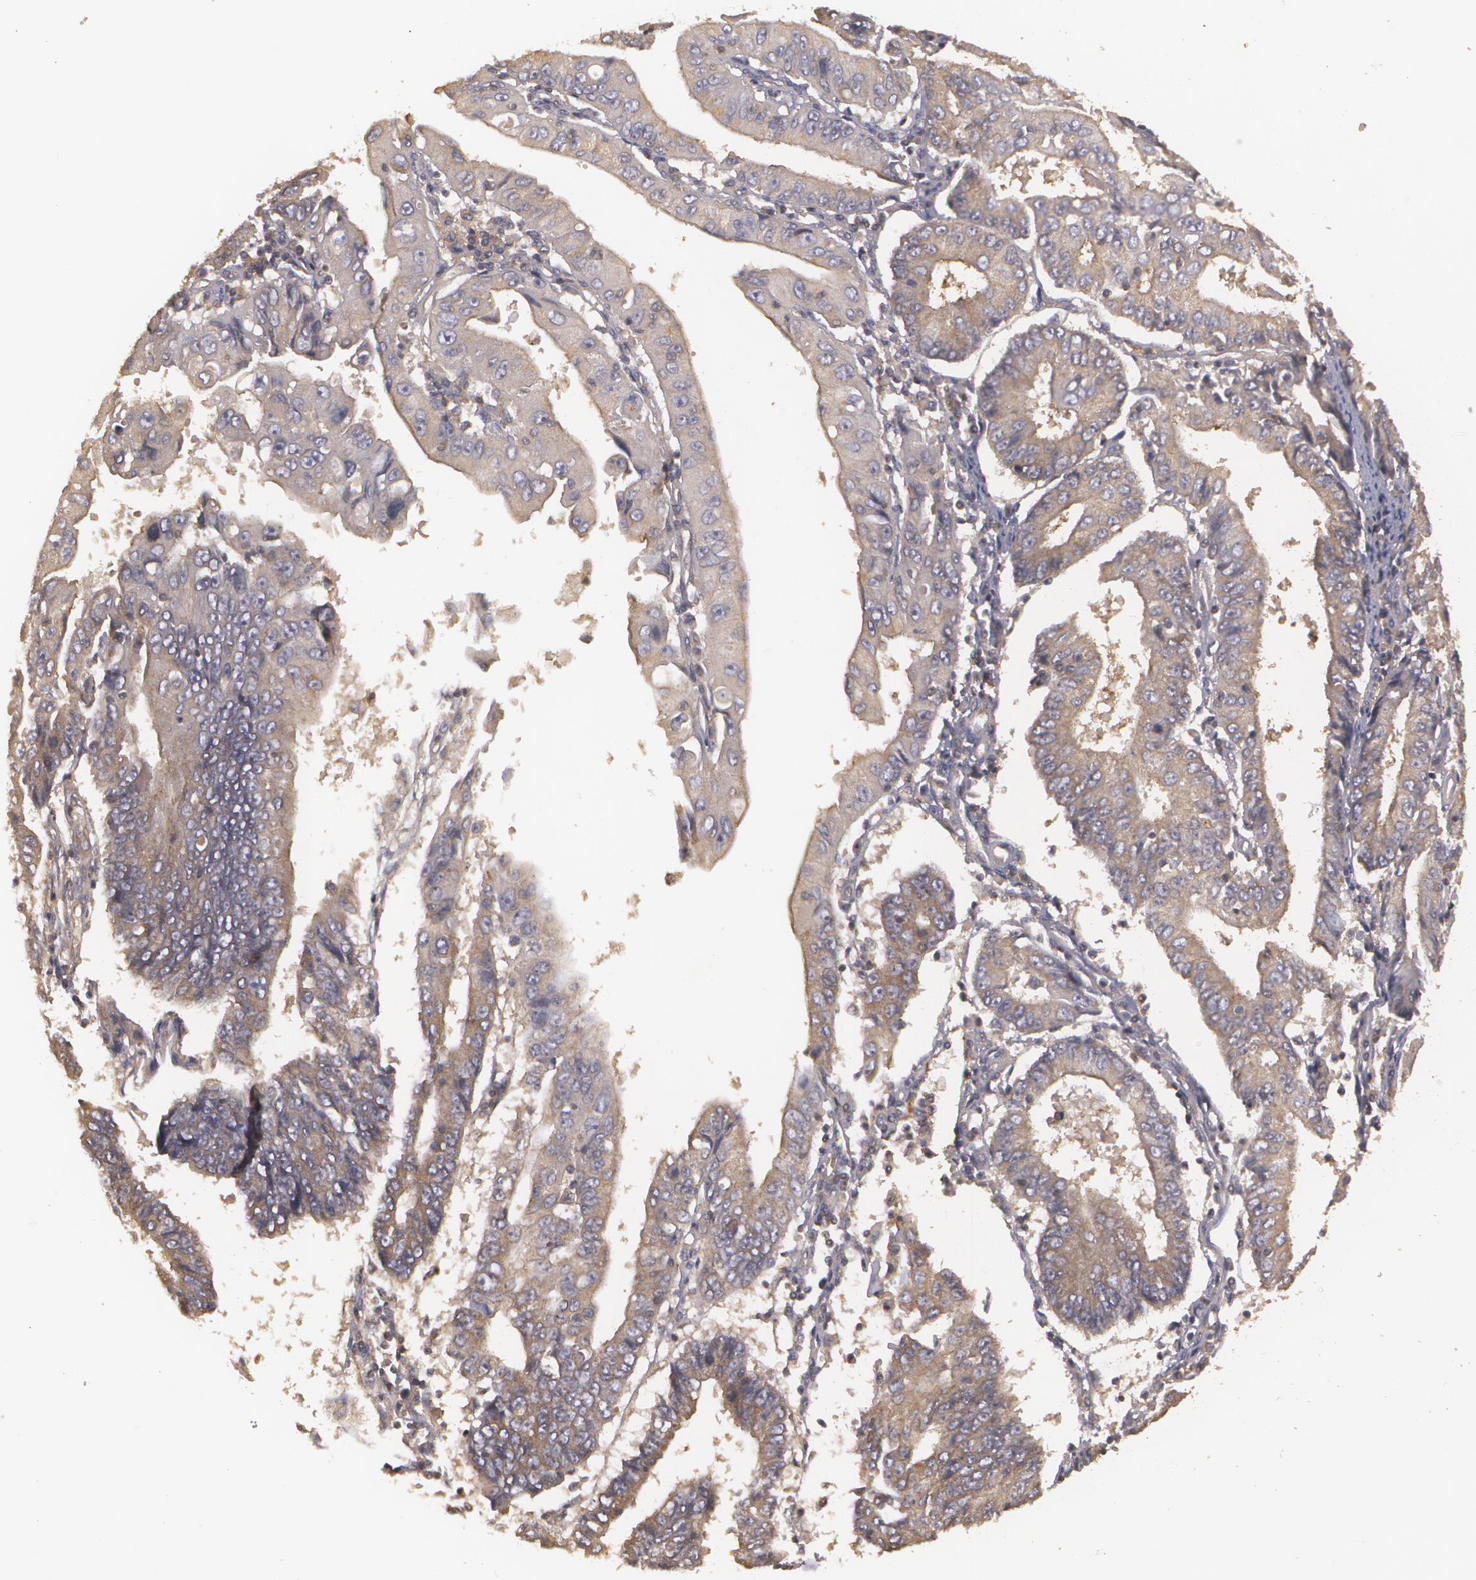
{"staining": {"intensity": "weak", "quantity": ">75%", "location": "cytoplasmic/membranous"}, "tissue": "endometrial cancer", "cell_type": "Tumor cells", "image_type": "cancer", "snomed": [{"axis": "morphology", "description": "Adenocarcinoma, NOS"}, {"axis": "topography", "description": "Endometrium"}], "caption": "Immunohistochemistry staining of endometrial cancer (adenocarcinoma), which shows low levels of weak cytoplasmic/membranous positivity in about >75% of tumor cells indicating weak cytoplasmic/membranous protein staining. The staining was performed using DAB (brown) for protein detection and nuclei were counterstained in hematoxylin (blue).", "gene": "HRAS", "patient": {"sex": "female", "age": 75}}